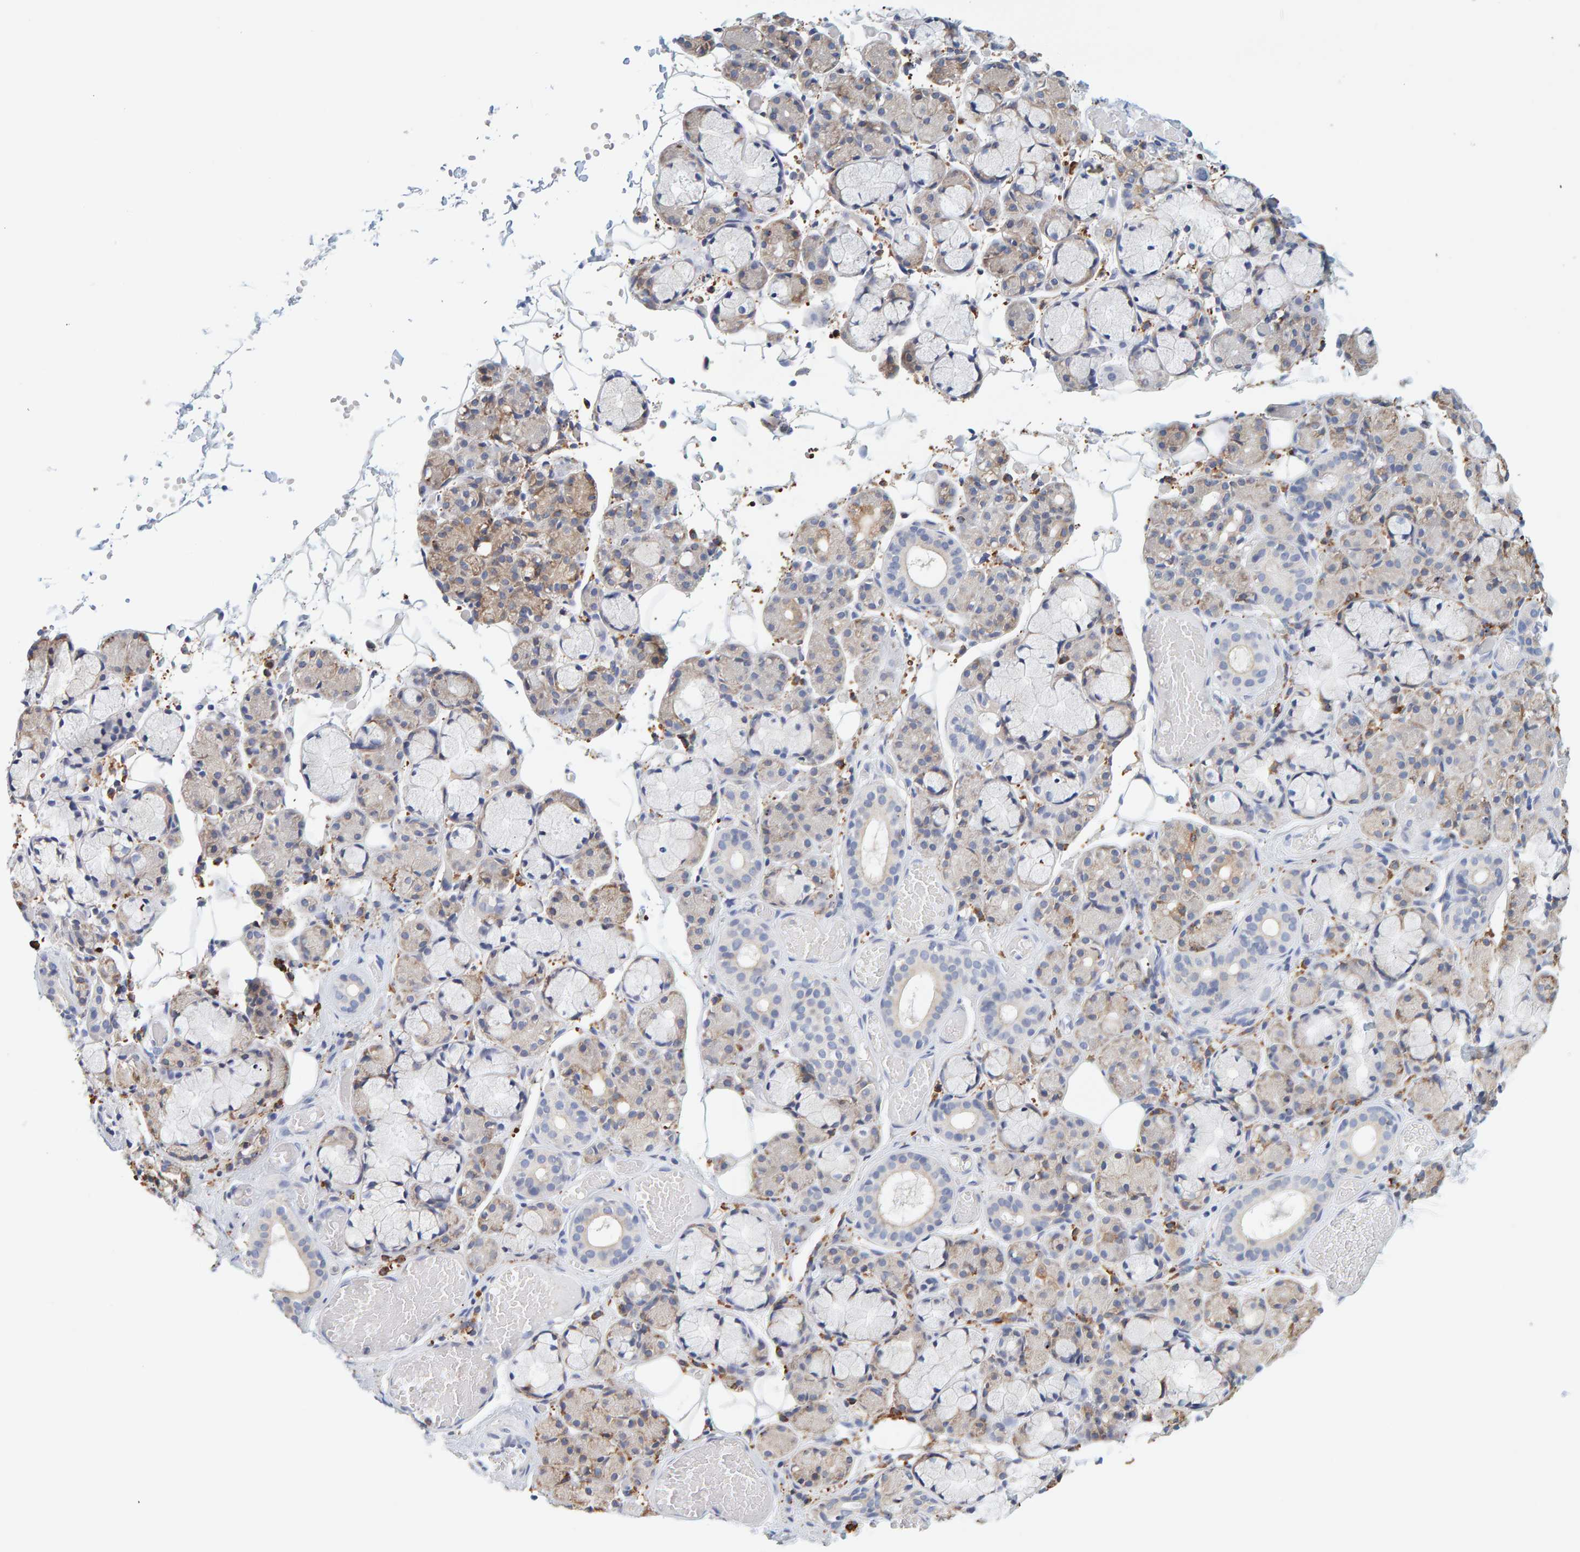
{"staining": {"intensity": "moderate", "quantity": "<25%", "location": "cytoplasmic/membranous"}, "tissue": "salivary gland", "cell_type": "Glandular cells", "image_type": "normal", "snomed": [{"axis": "morphology", "description": "Normal tissue, NOS"}, {"axis": "topography", "description": "Salivary gland"}], "caption": "Immunohistochemistry (DAB) staining of unremarkable human salivary gland displays moderate cytoplasmic/membranous protein expression in about <25% of glandular cells. The staining was performed using DAB, with brown indicating positive protein expression. Nuclei are stained blue with hematoxylin.", "gene": "SGPL1", "patient": {"sex": "male", "age": 63}}